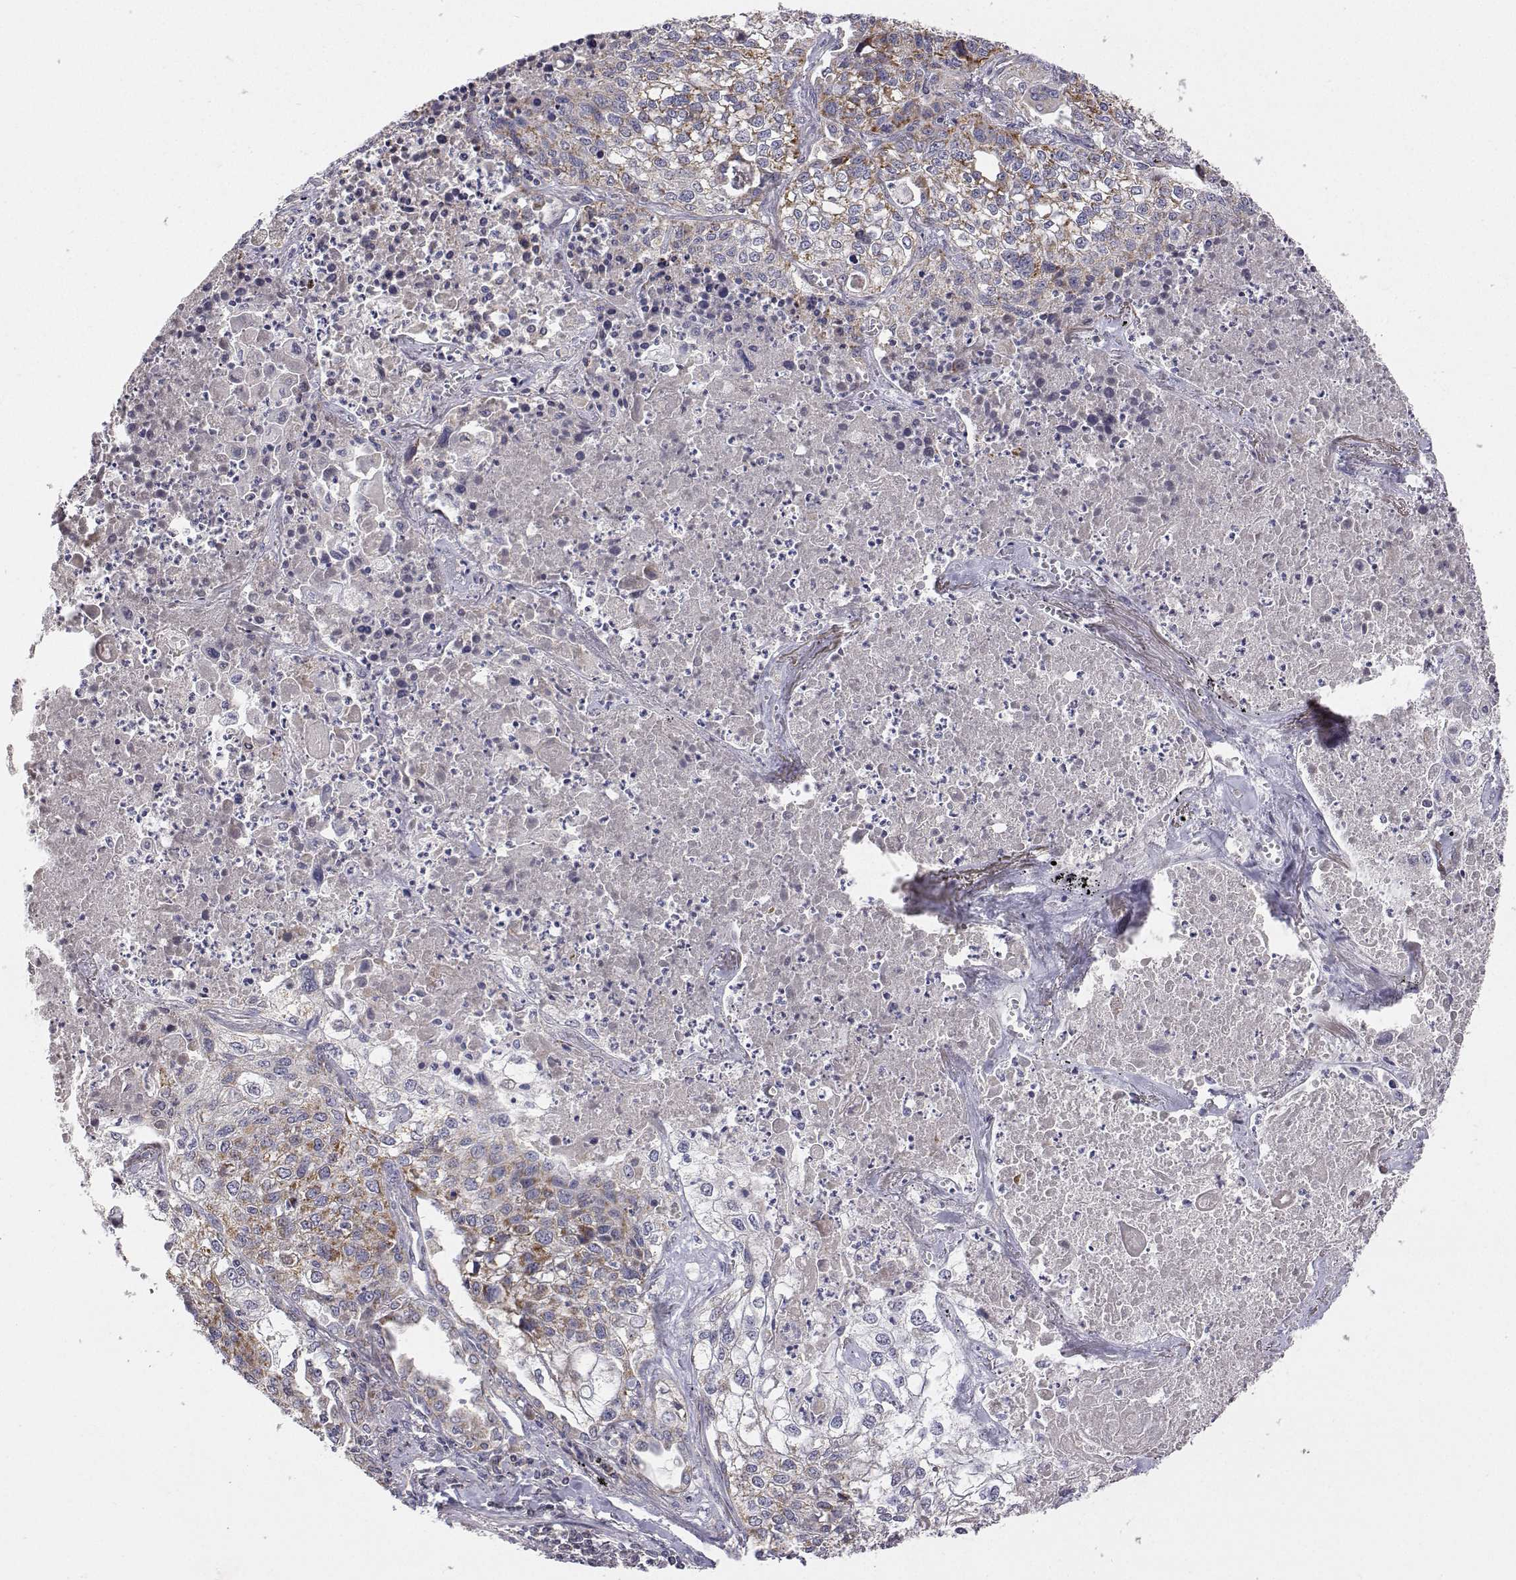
{"staining": {"intensity": "weak", "quantity": "<25%", "location": "cytoplasmic/membranous"}, "tissue": "lung cancer", "cell_type": "Tumor cells", "image_type": "cancer", "snomed": [{"axis": "morphology", "description": "Squamous cell carcinoma, NOS"}, {"axis": "topography", "description": "Lung"}], "caption": "DAB (3,3'-diaminobenzidine) immunohistochemical staining of human lung cancer (squamous cell carcinoma) displays no significant expression in tumor cells. Brightfield microscopy of immunohistochemistry (IHC) stained with DAB (3,3'-diaminobenzidine) (brown) and hematoxylin (blue), captured at high magnification.", "gene": "MRPL3", "patient": {"sex": "male", "age": 74}}